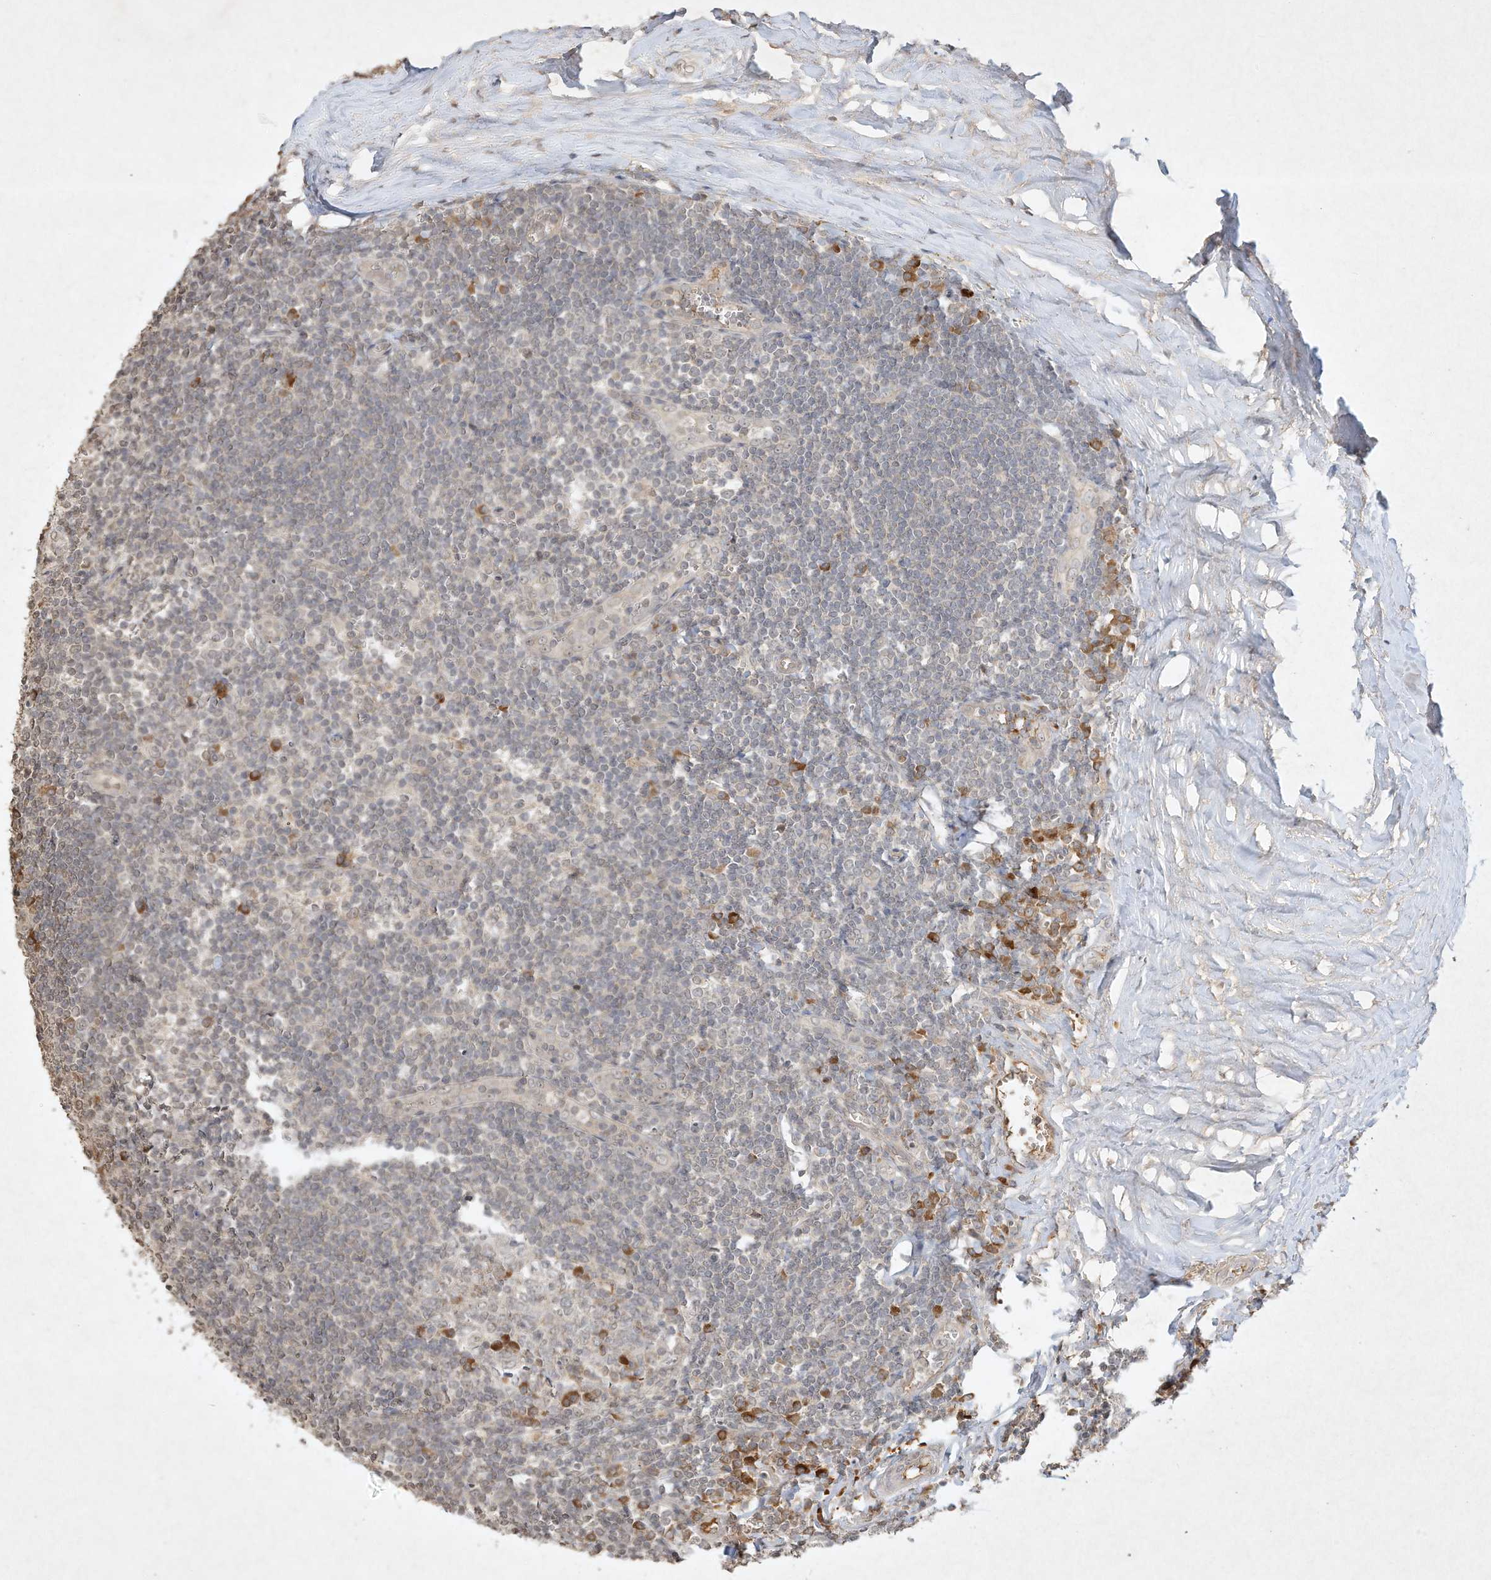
{"staining": {"intensity": "moderate", "quantity": "<25%", "location": "cytoplasmic/membranous"}, "tissue": "tonsil", "cell_type": "Germinal center cells", "image_type": "normal", "snomed": [{"axis": "morphology", "description": "Normal tissue, NOS"}, {"axis": "topography", "description": "Tonsil"}], "caption": "The micrograph exhibits immunohistochemical staining of normal tonsil. There is moderate cytoplasmic/membranous positivity is identified in approximately <25% of germinal center cells.", "gene": "BTRC", "patient": {"sex": "male", "age": 27}}